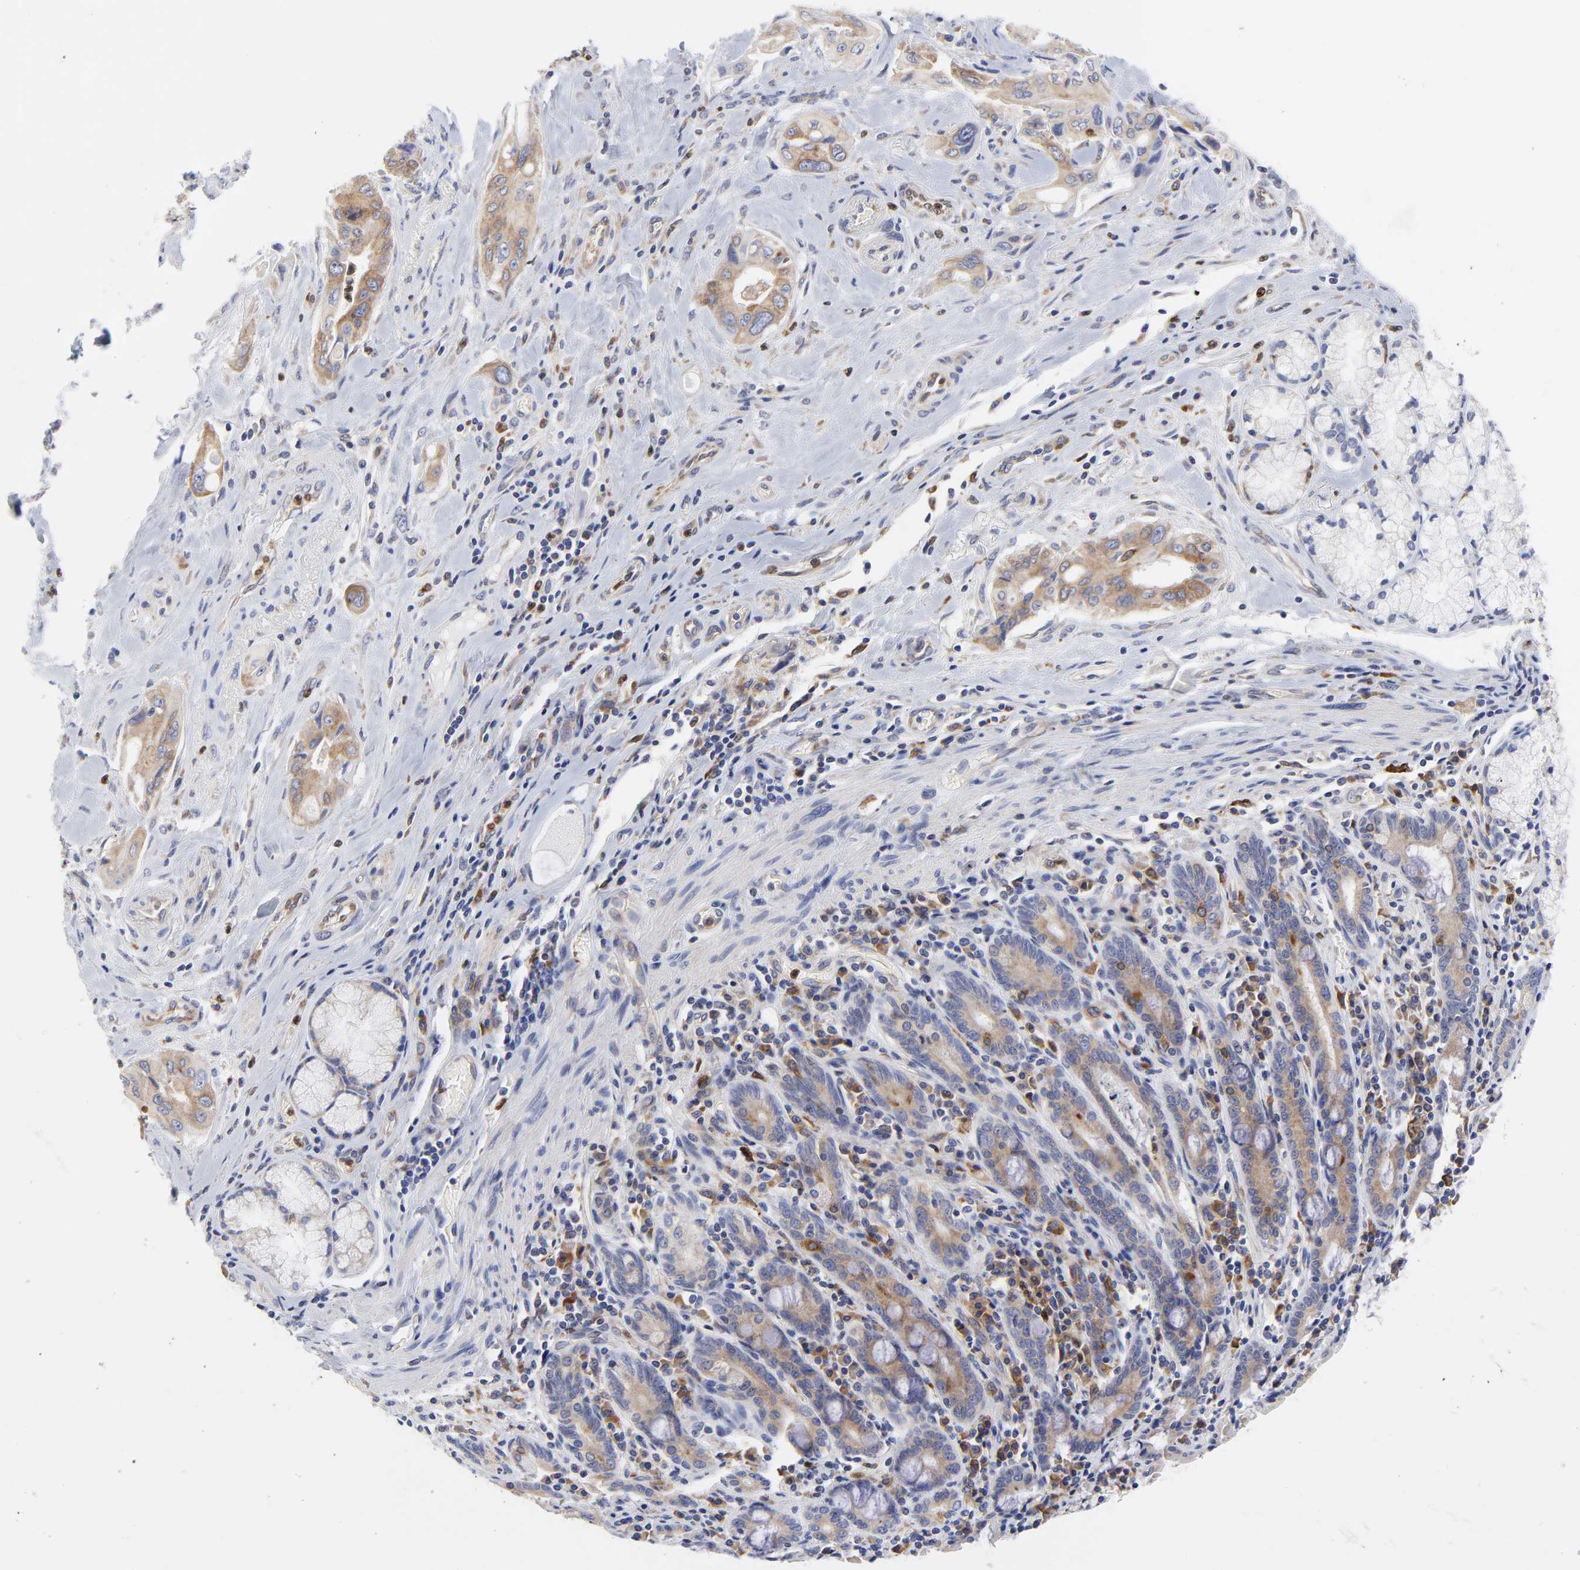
{"staining": {"intensity": "moderate", "quantity": ">75%", "location": "cytoplasmic/membranous"}, "tissue": "pancreatic cancer", "cell_type": "Tumor cells", "image_type": "cancer", "snomed": [{"axis": "morphology", "description": "Adenocarcinoma, NOS"}, {"axis": "topography", "description": "Pancreas"}], "caption": "Pancreatic cancer (adenocarcinoma) stained with a protein marker demonstrates moderate staining in tumor cells.", "gene": "MOSPD2", "patient": {"sex": "male", "age": 77}}